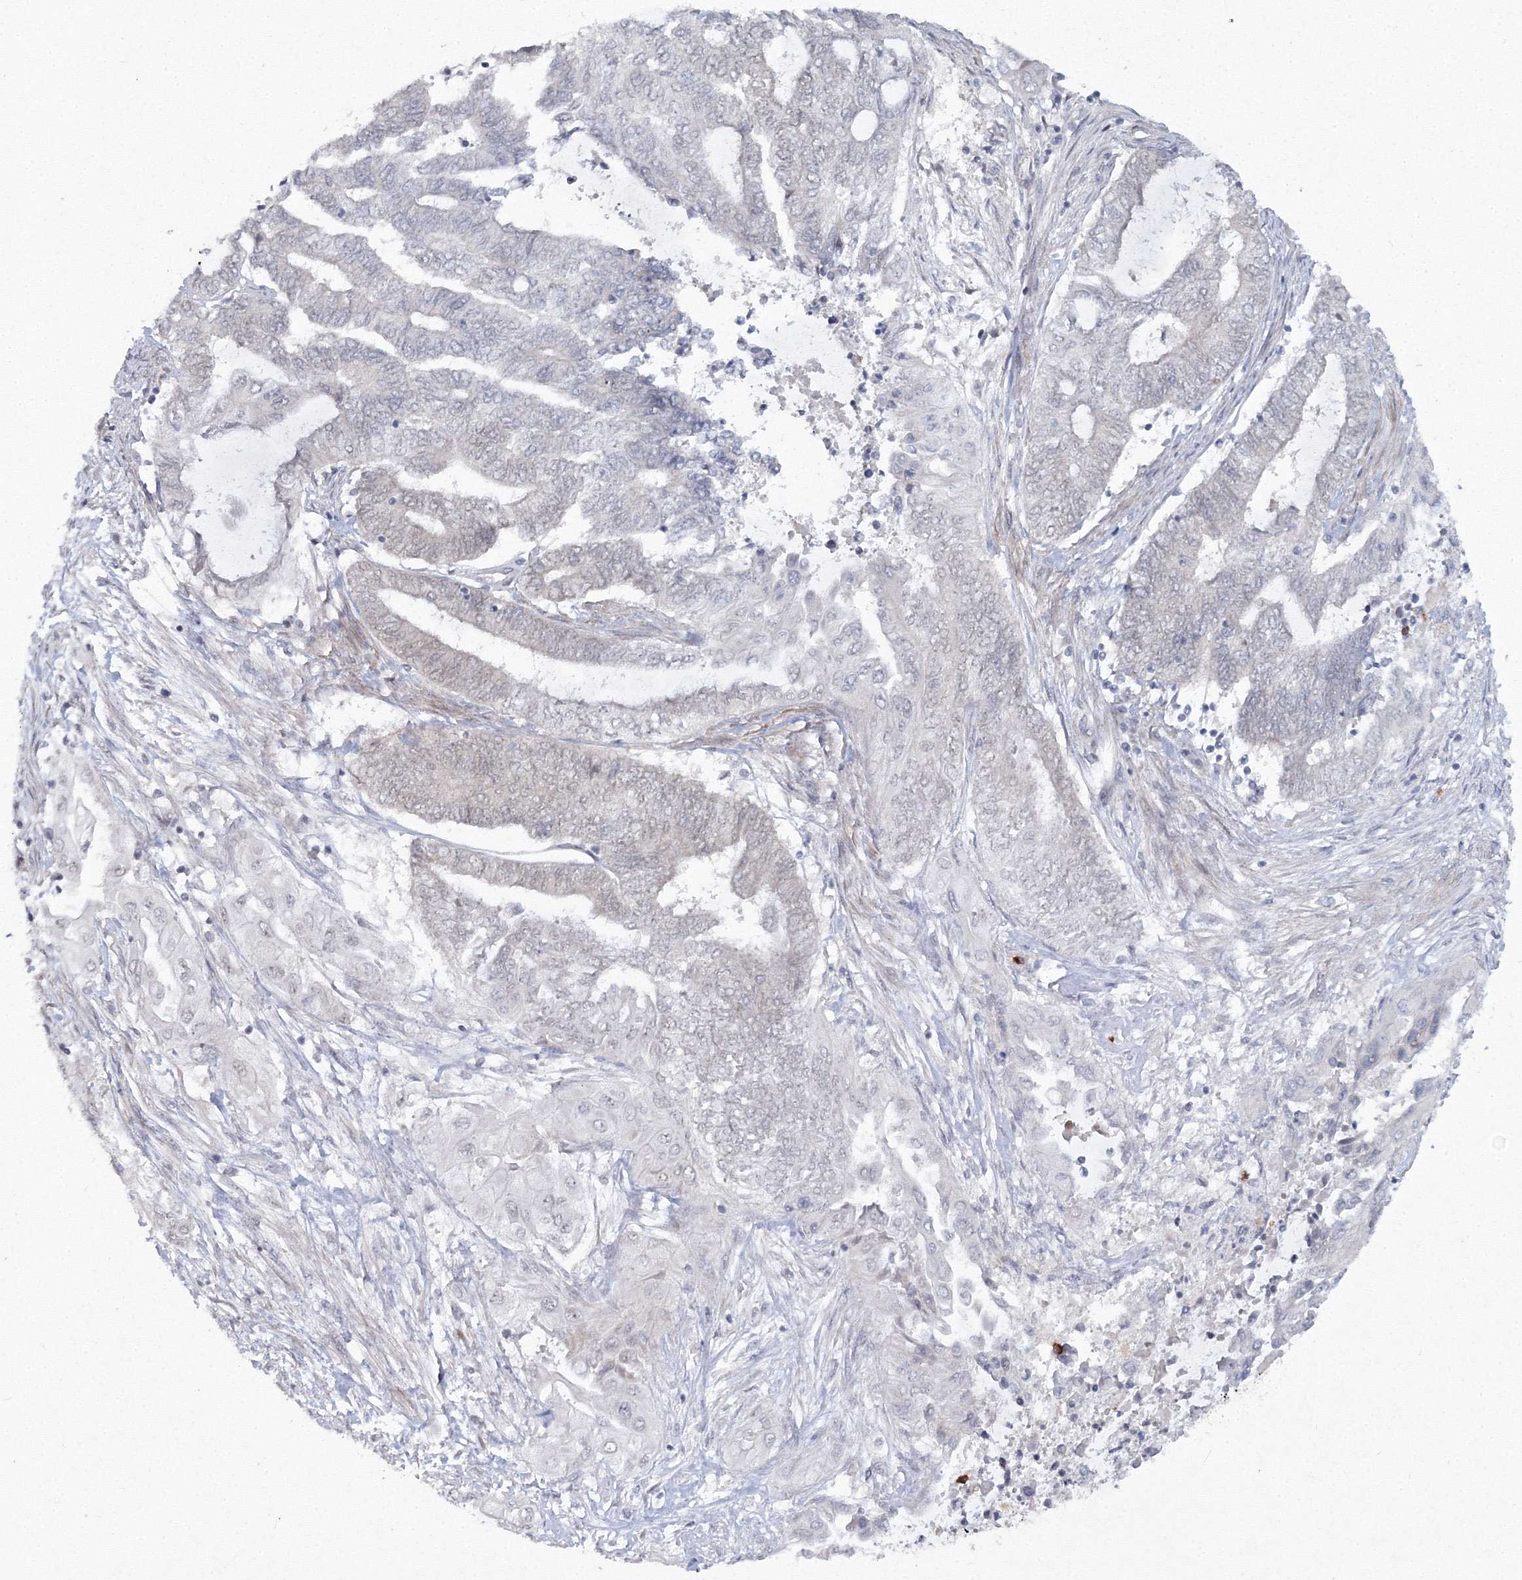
{"staining": {"intensity": "negative", "quantity": "none", "location": "none"}, "tissue": "endometrial cancer", "cell_type": "Tumor cells", "image_type": "cancer", "snomed": [{"axis": "morphology", "description": "Adenocarcinoma, NOS"}, {"axis": "topography", "description": "Uterus"}, {"axis": "topography", "description": "Endometrium"}], "caption": "Endometrial cancer was stained to show a protein in brown. There is no significant expression in tumor cells. (Immunohistochemistry (ihc), brightfield microscopy, high magnification).", "gene": "C3orf33", "patient": {"sex": "female", "age": 70}}